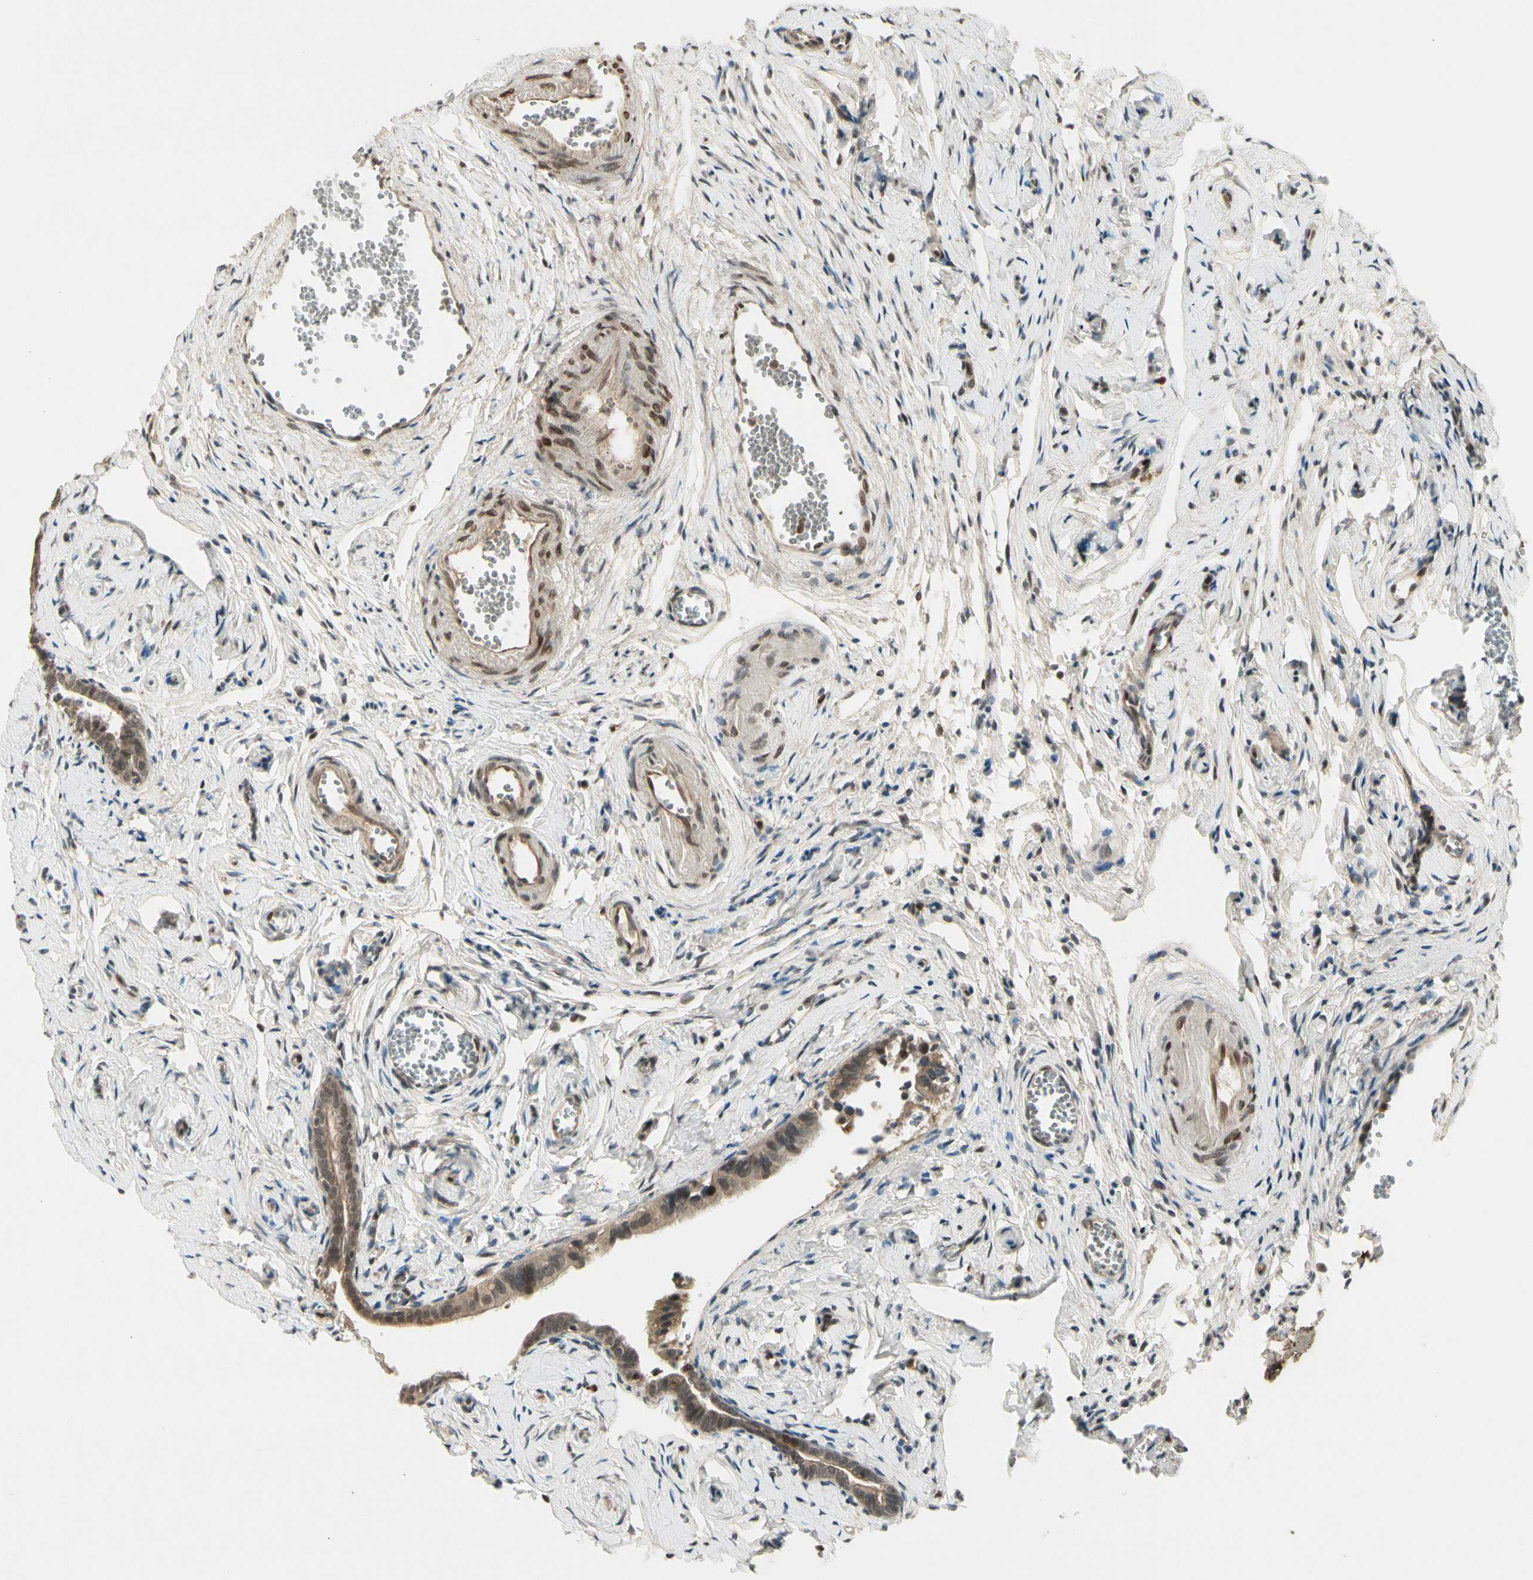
{"staining": {"intensity": "strong", "quantity": "25%-75%", "location": "cytoplasmic/membranous,nuclear"}, "tissue": "fallopian tube", "cell_type": "Glandular cells", "image_type": "normal", "snomed": [{"axis": "morphology", "description": "Normal tissue, NOS"}, {"axis": "topography", "description": "Fallopian tube"}], "caption": "Immunohistochemical staining of unremarkable human fallopian tube demonstrates 25%-75% levels of strong cytoplasmic/membranous,nuclear protein staining in about 25%-75% of glandular cells. Immunohistochemistry stains the protein in brown and the nuclei are stained blue.", "gene": "CDK11A", "patient": {"sex": "female", "age": 71}}